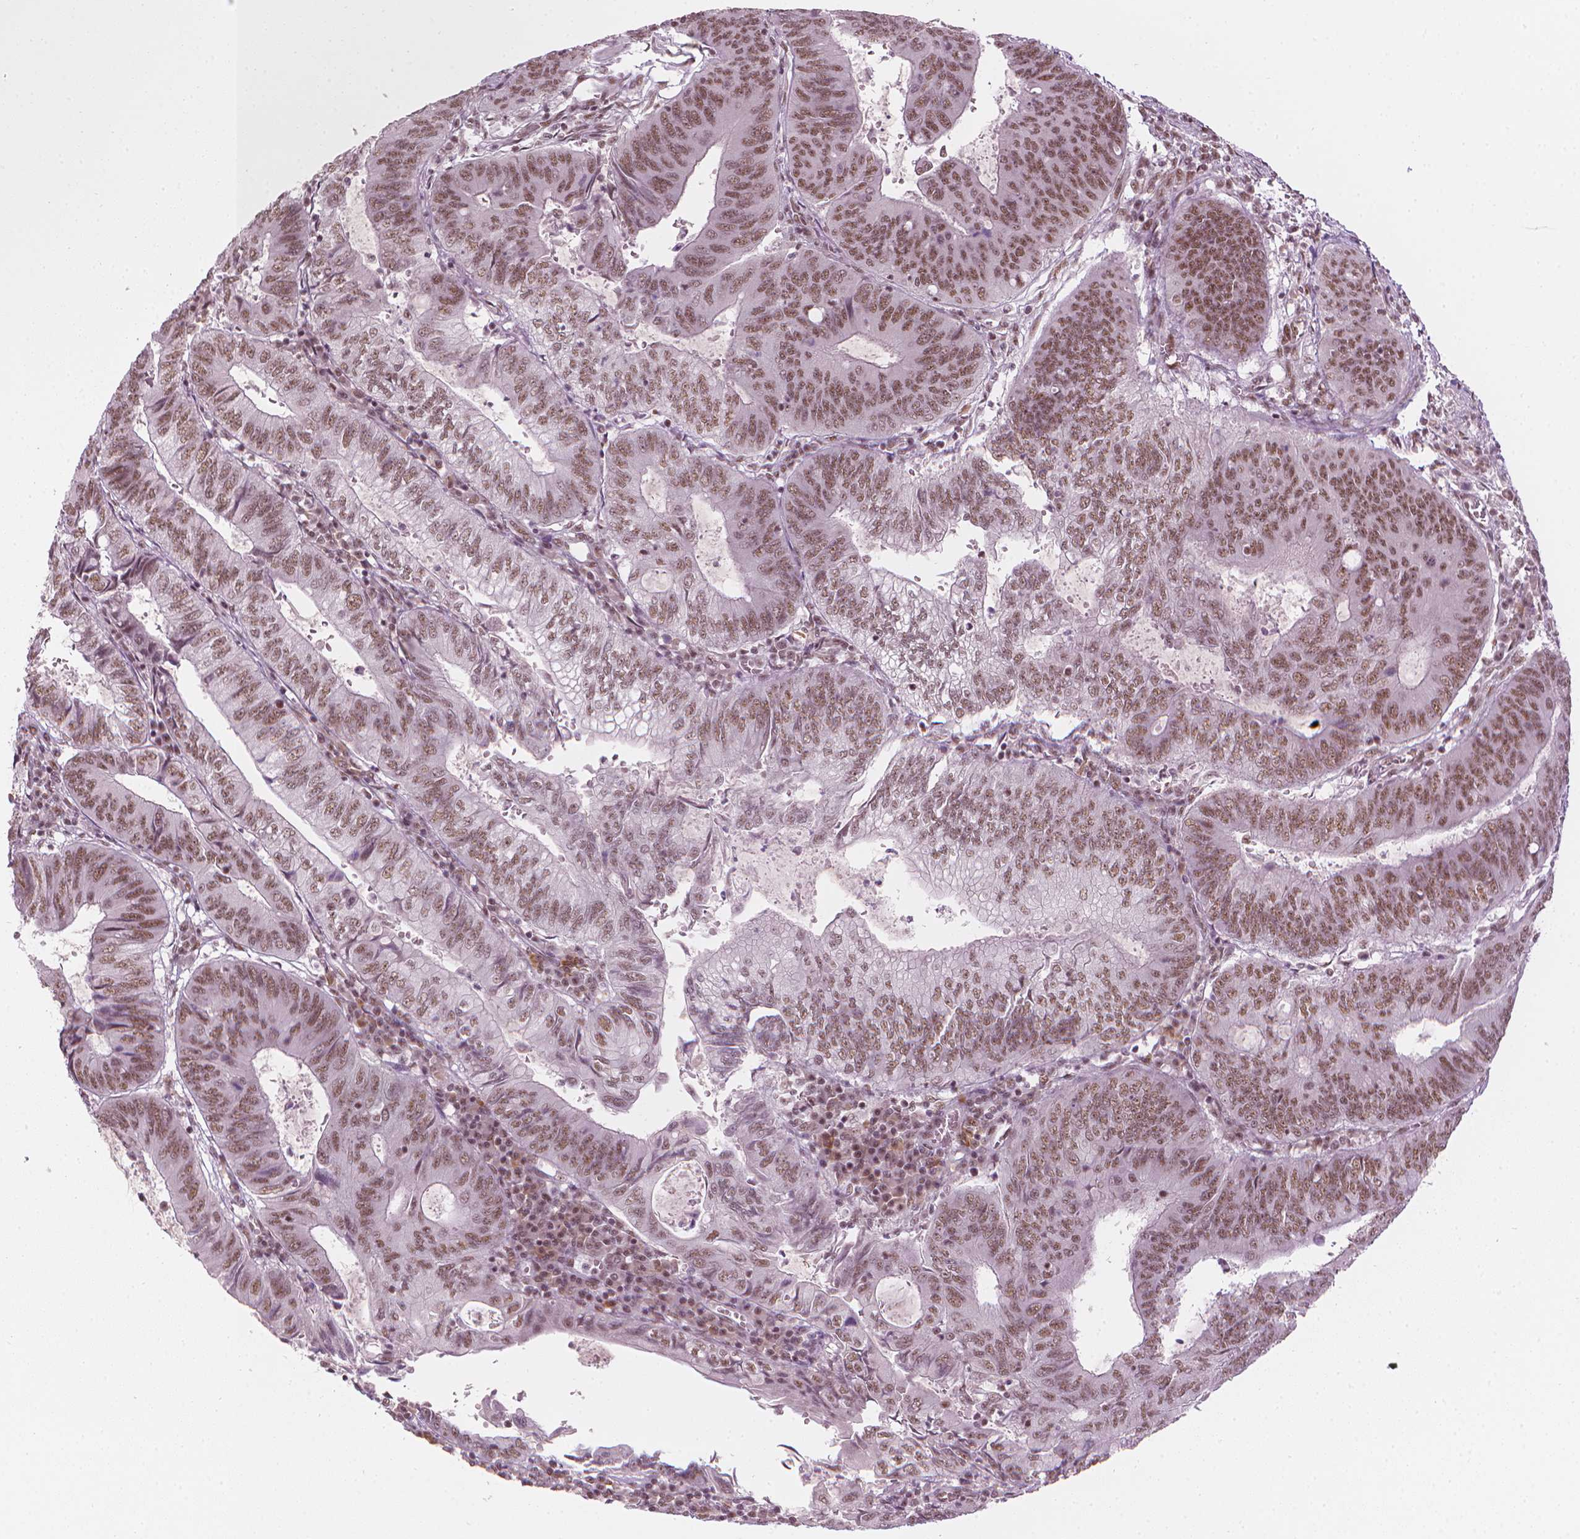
{"staining": {"intensity": "moderate", "quantity": ">75%", "location": "nuclear"}, "tissue": "colorectal cancer", "cell_type": "Tumor cells", "image_type": "cancer", "snomed": [{"axis": "morphology", "description": "Adenocarcinoma, NOS"}, {"axis": "topography", "description": "Colon"}], "caption": "Protein expression analysis of human colorectal cancer reveals moderate nuclear staining in approximately >75% of tumor cells.", "gene": "ELF2", "patient": {"sex": "male", "age": 67}}